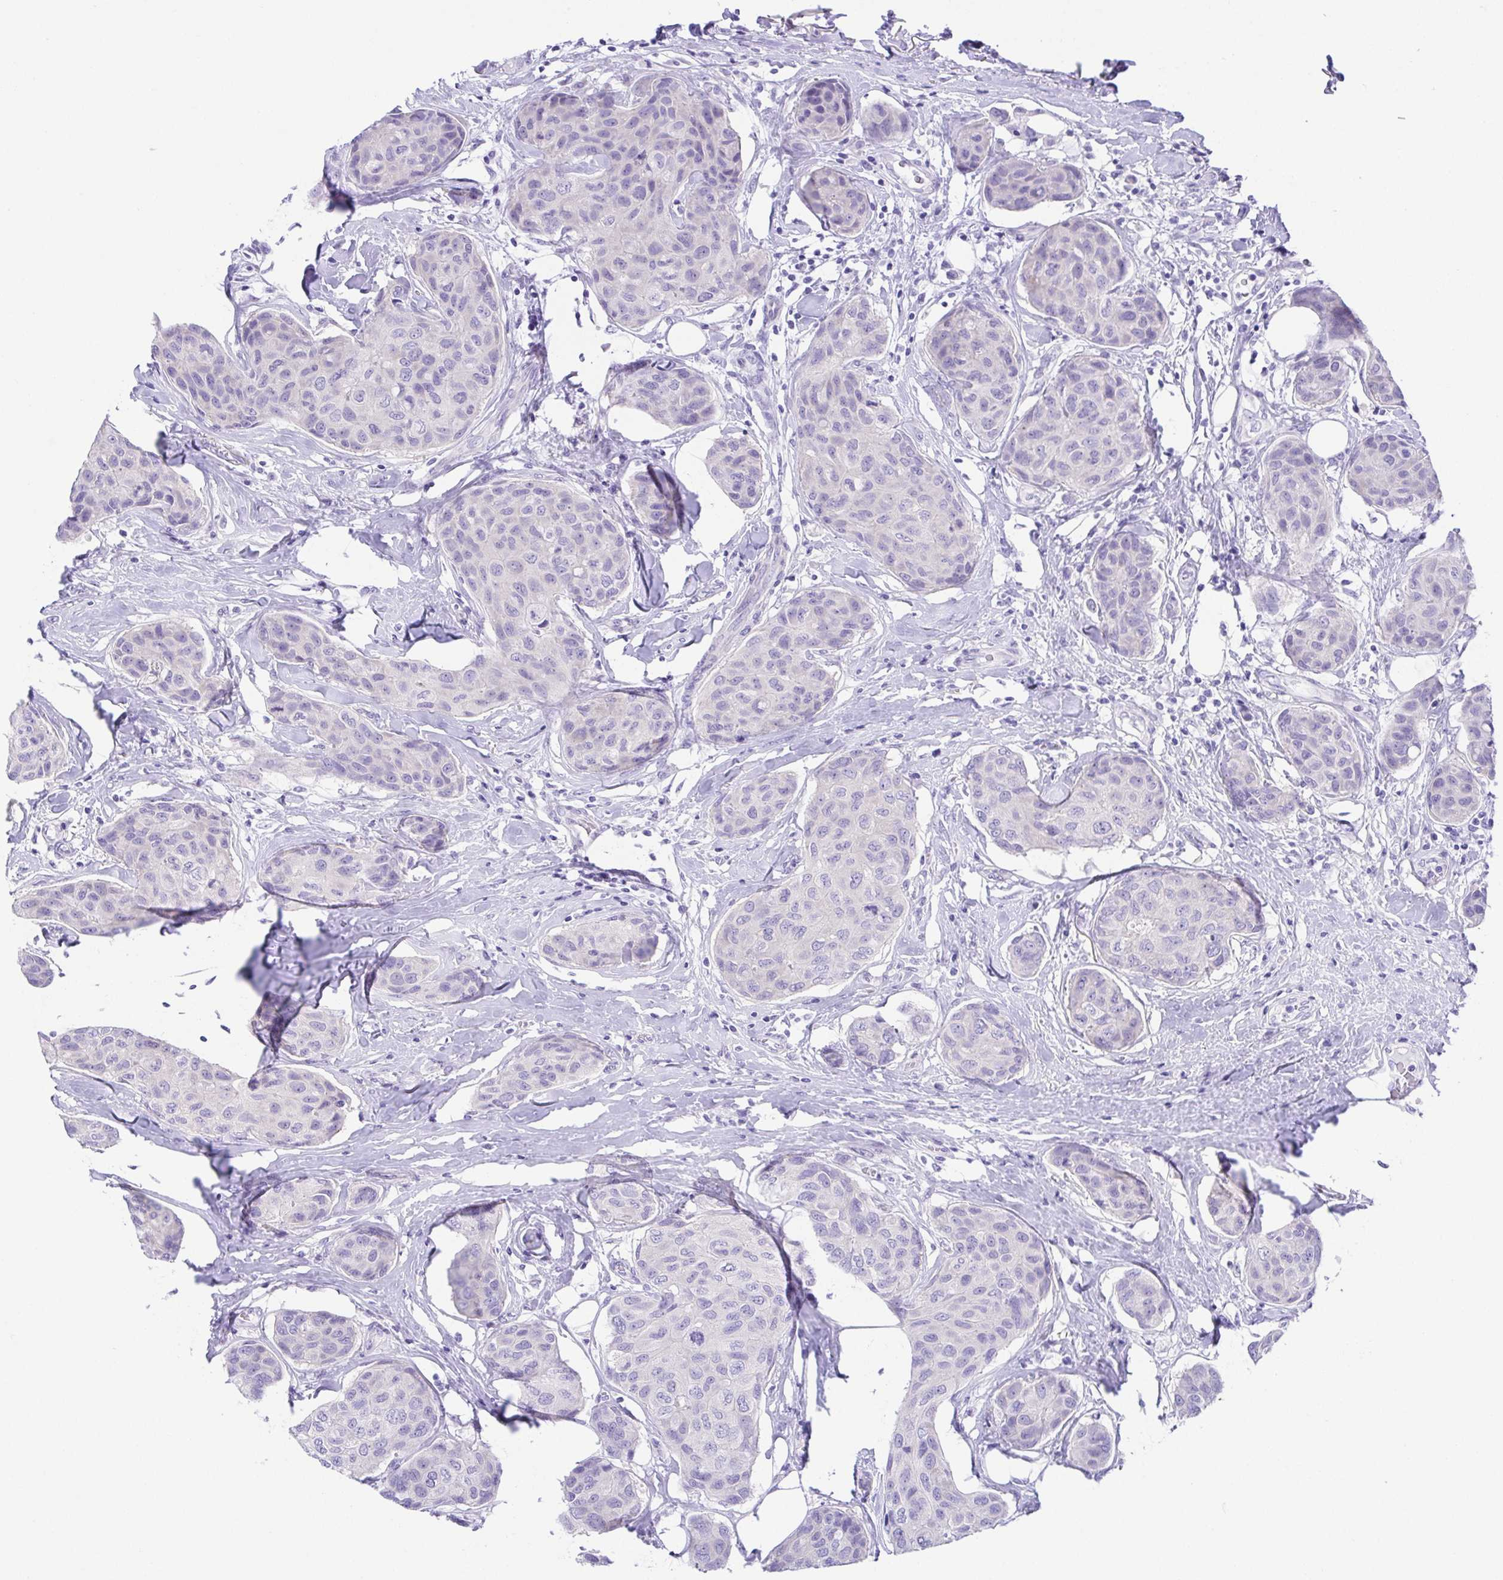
{"staining": {"intensity": "negative", "quantity": "none", "location": "none"}, "tissue": "breast cancer", "cell_type": "Tumor cells", "image_type": "cancer", "snomed": [{"axis": "morphology", "description": "Duct carcinoma"}, {"axis": "topography", "description": "Breast"}], "caption": "The immunohistochemistry (IHC) histopathology image has no significant staining in tumor cells of infiltrating ductal carcinoma (breast) tissue.", "gene": "LUZP4", "patient": {"sex": "female", "age": 80}}